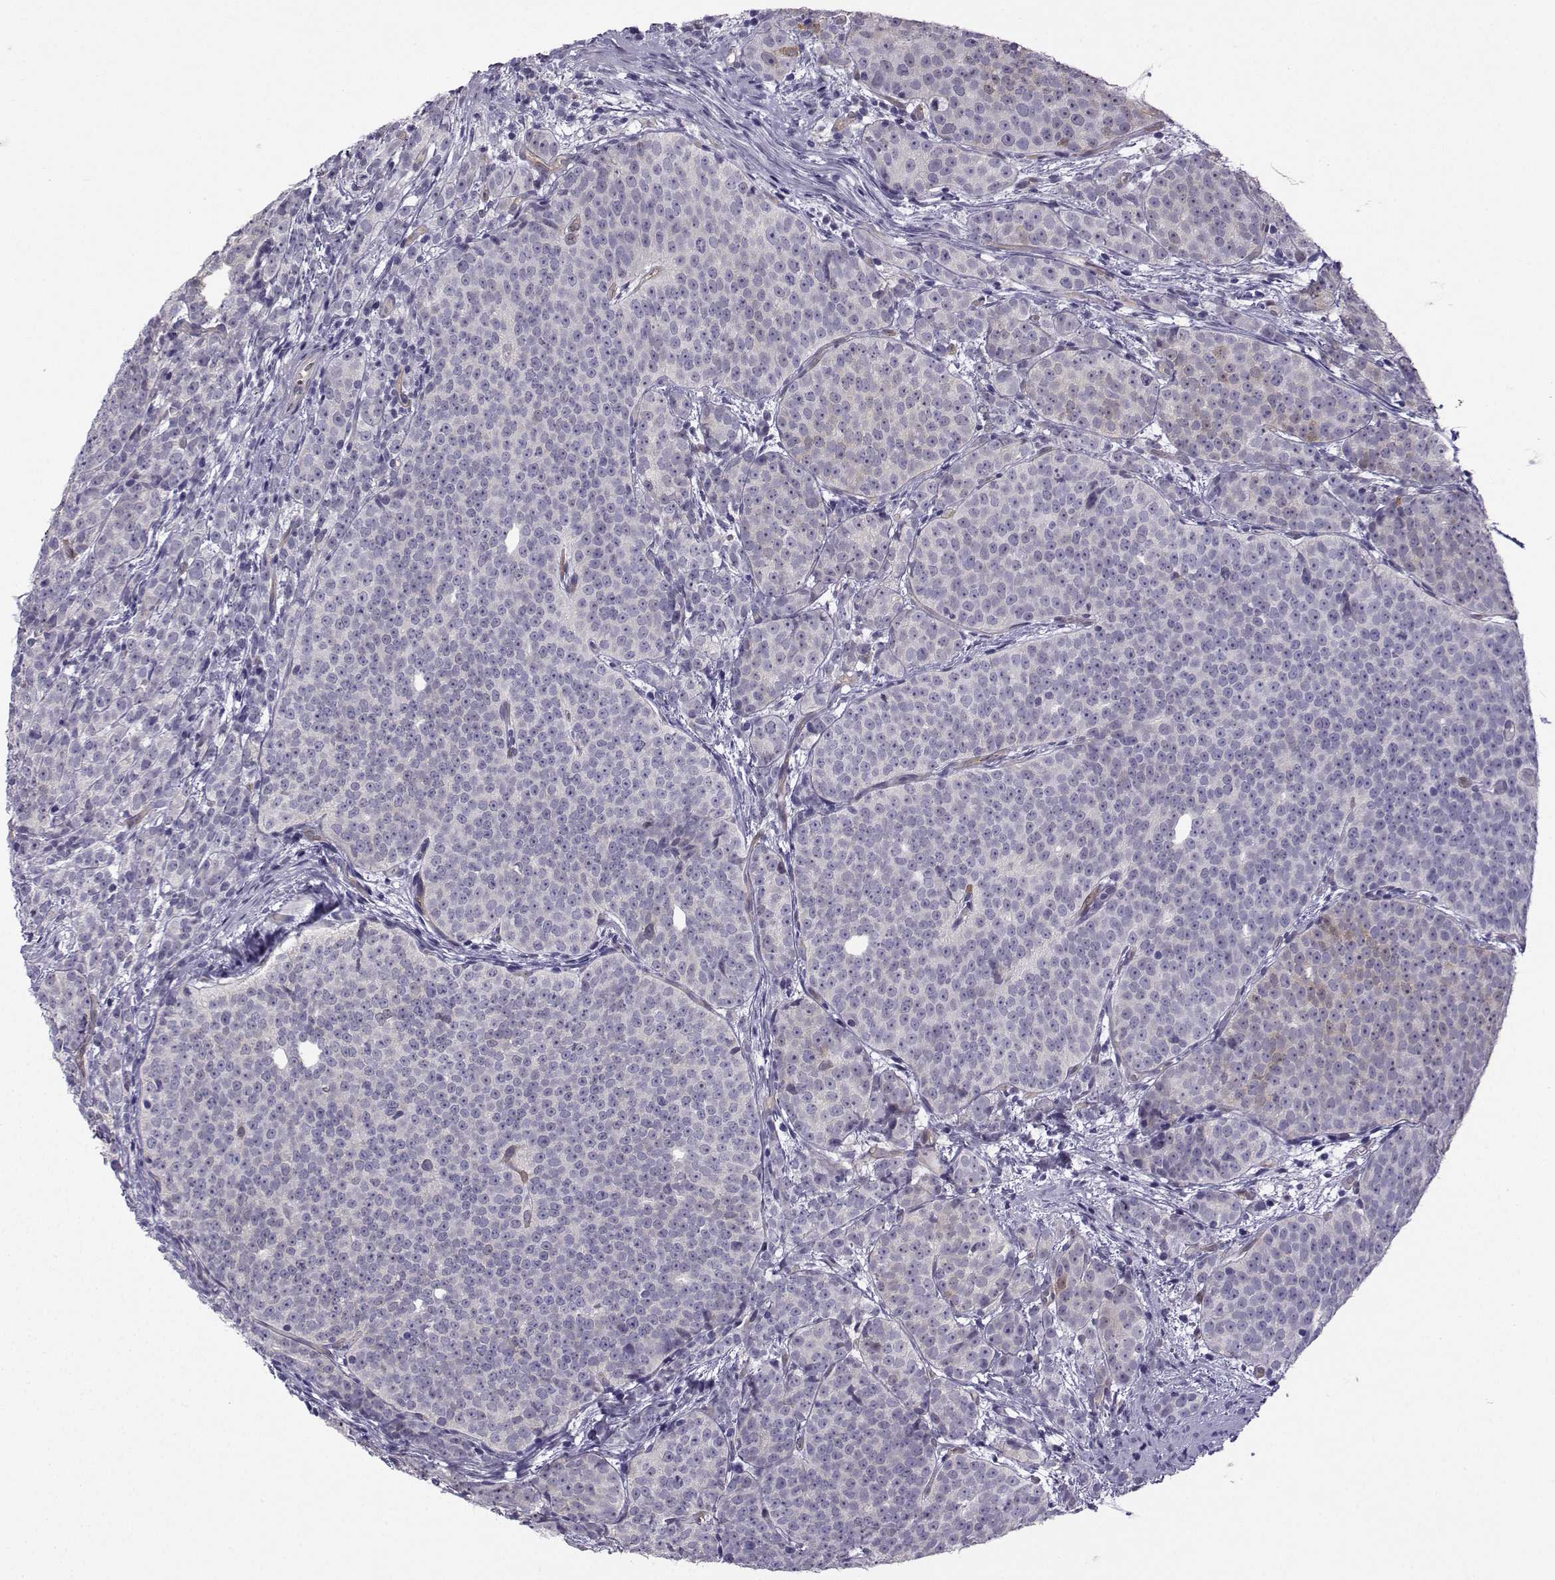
{"staining": {"intensity": "weak", "quantity": "<25%", "location": "cytoplasmic/membranous"}, "tissue": "prostate cancer", "cell_type": "Tumor cells", "image_type": "cancer", "snomed": [{"axis": "morphology", "description": "Adenocarcinoma, High grade"}, {"axis": "topography", "description": "Prostate"}], "caption": "High magnification brightfield microscopy of prostate adenocarcinoma (high-grade) stained with DAB (brown) and counterstained with hematoxylin (blue): tumor cells show no significant staining.", "gene": "NQO1", "patient": {"sex": "male", "age": 53}}